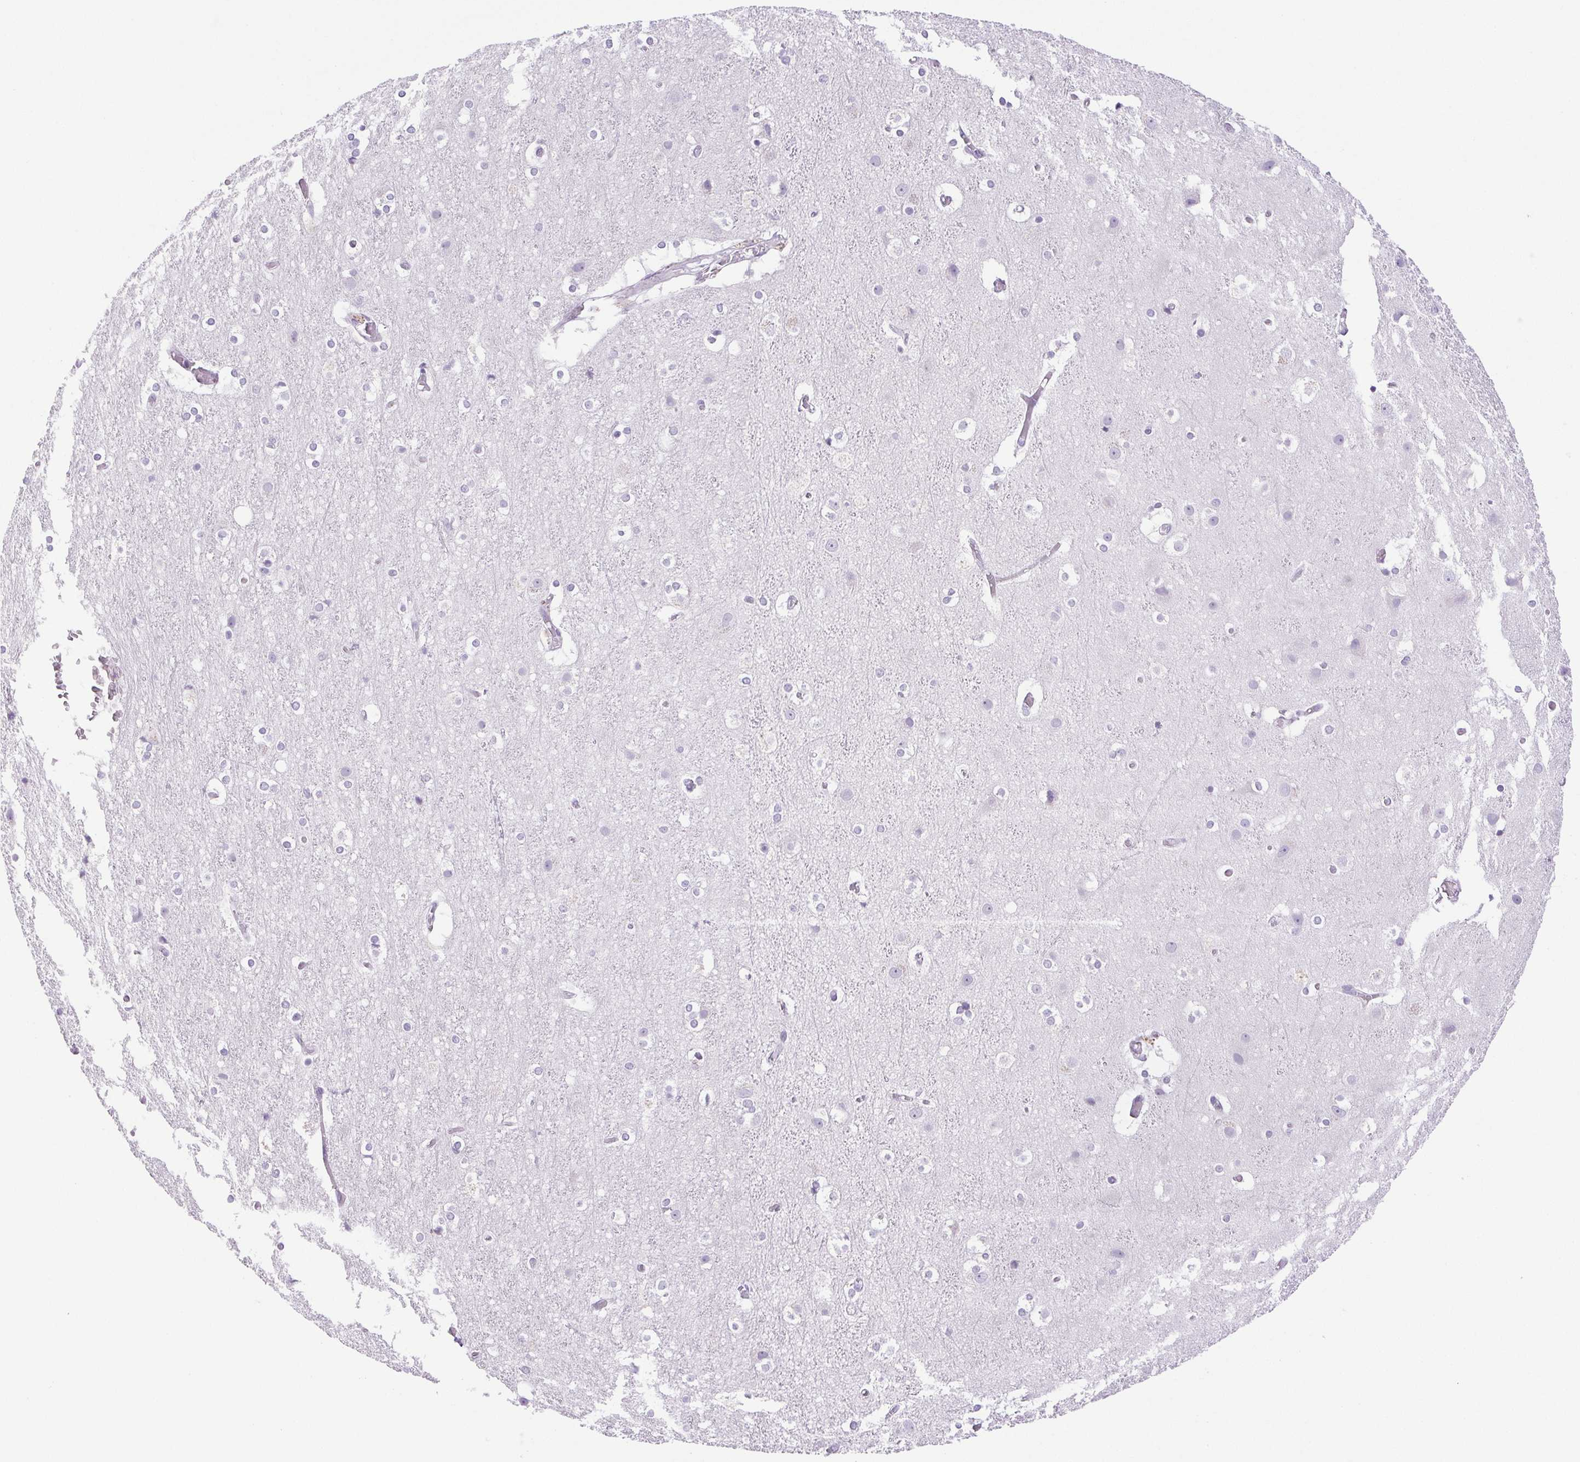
{"staining": {"intensity": "negative", "quantity": "none", "location": "none"}, "tissue": "cerebral cortex", "cell_type": "Endothelial cells", "image_type": "normal", "snomed": [{"axis": "morphology", "description": "Normal tissue, NOS"}, {"axis": "topography", "description": "Cerebral cortex"}], "caption": "A high-resolution micrograph shows IHC staining of normal cerebral cortex, which displays no significant expression in endothelial cells.", "gene": "PAPPA2", "patient": {"sex": "female", "age": 52}}